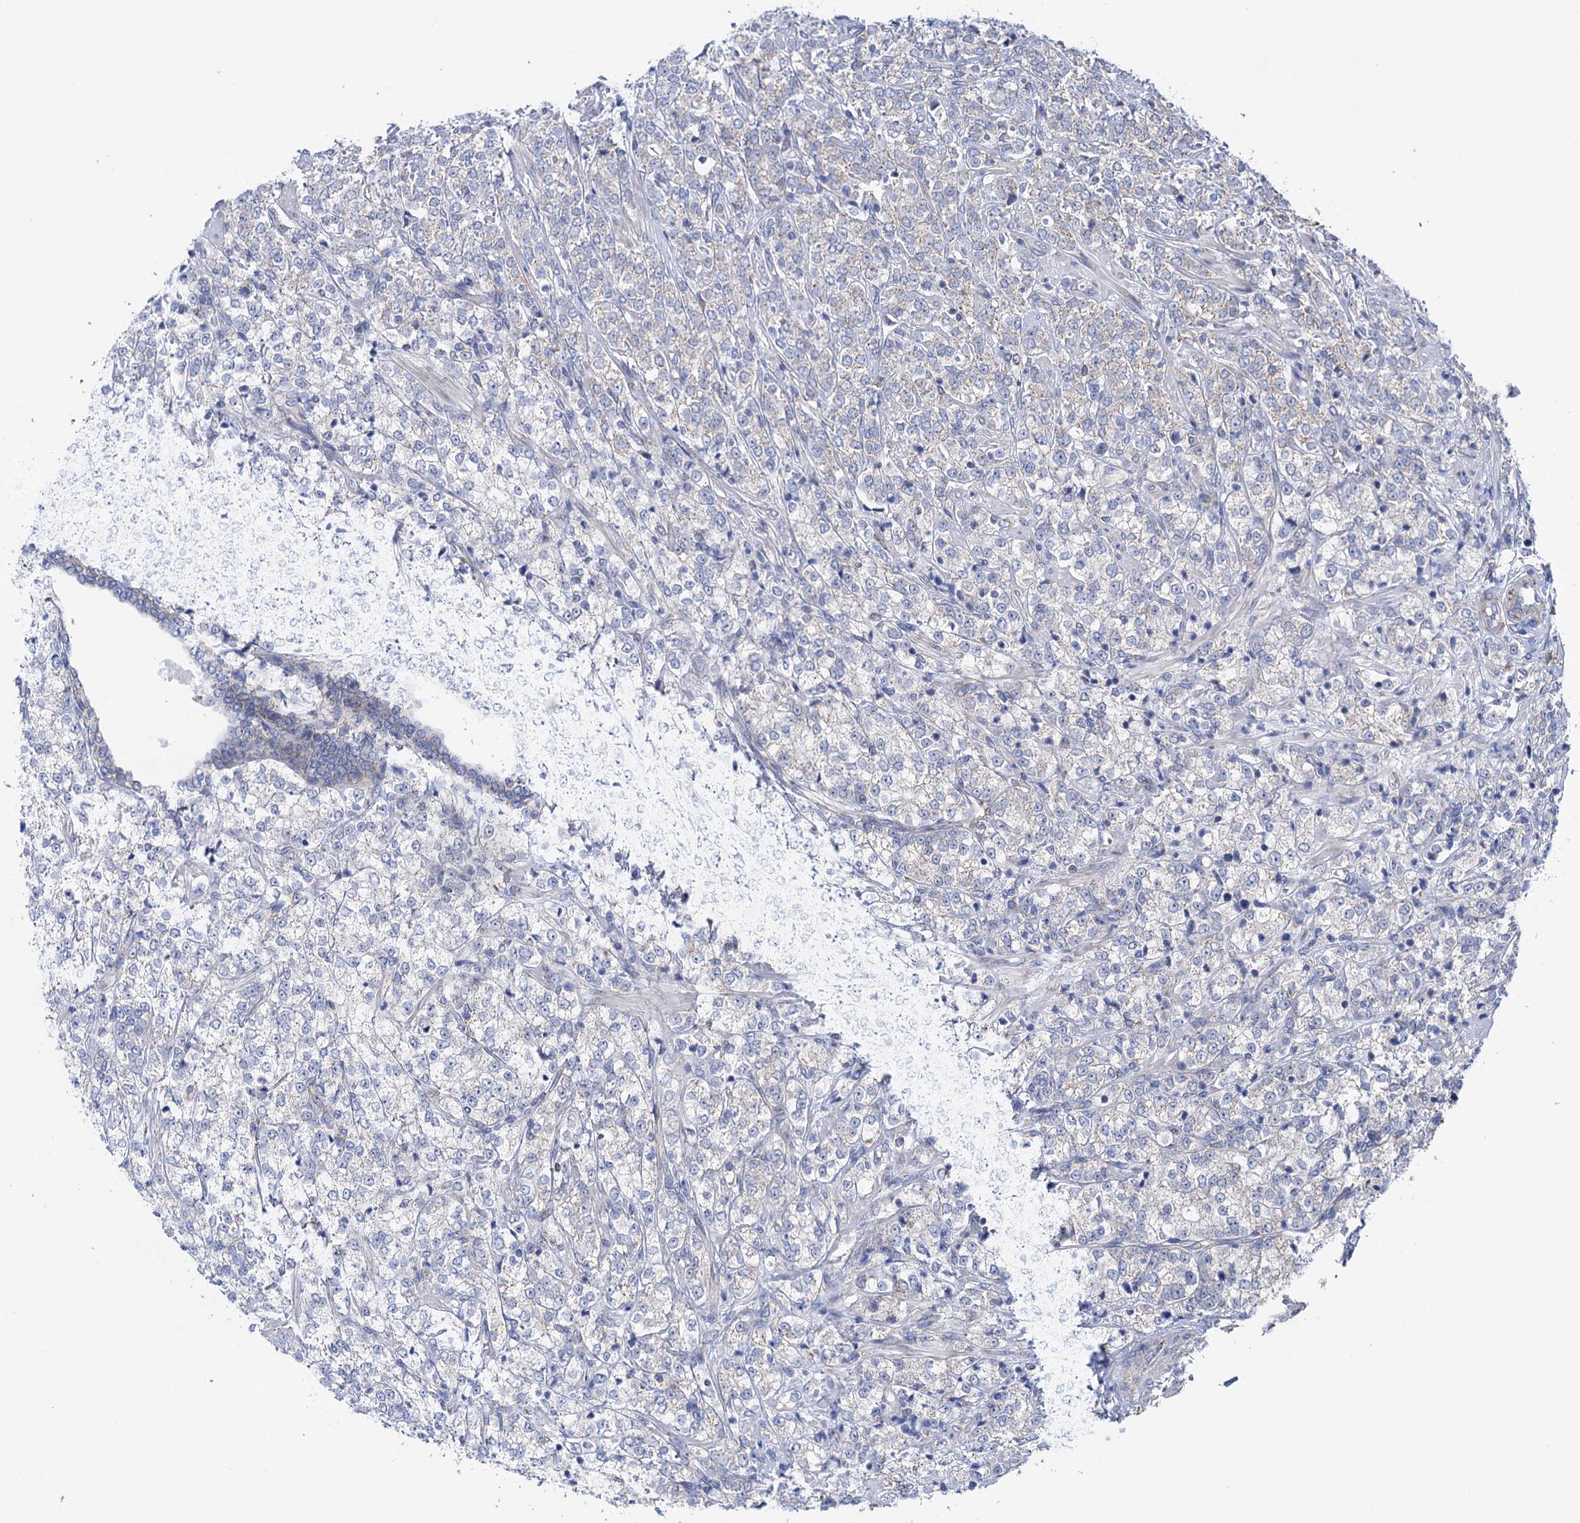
{"staining": {"intensity": "negative", "quantity": "none", "location": "none"}, "tissue": "prostate cancer", "cell_type": "Tumor cells", "image_type": "cancer", "snomed": [{"axis": "morphology", "description": "Adenocarcinoma, High grade"}, {"axis": "topography", "description": "Prostate"}], "caption": "Immunohistochemistry of prostate high-grade adenocarcinoma displays no staining in tumor cells. (Brightfield microscopy of DAB (3,3'-diaminobenzidine) immunohistochemistry (IHC) at high magnification).", "gene": "SUCLA2", "patient": {"sex": "male", "age": 69}}